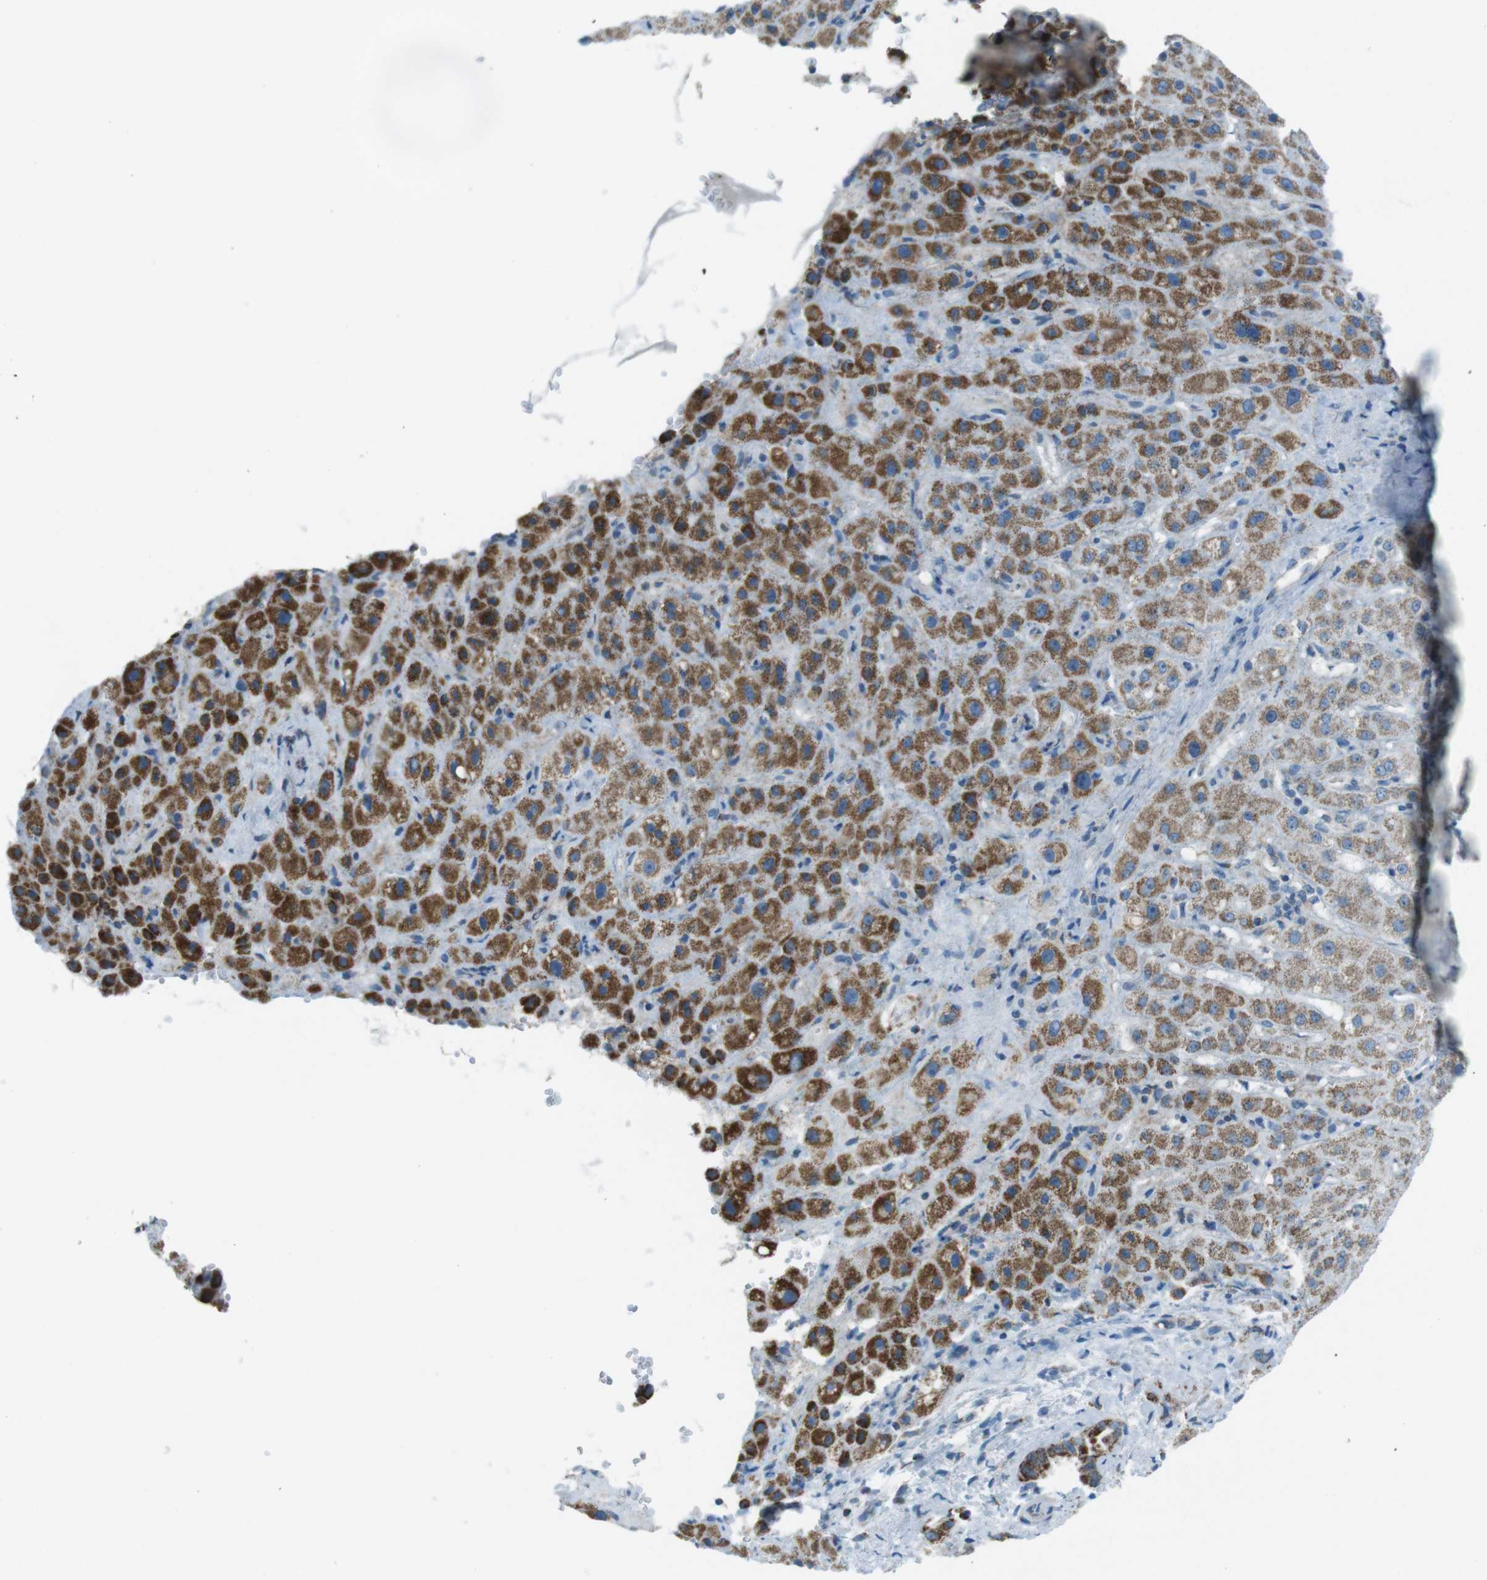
{"staining": {"intensity": "strong", "quantity": ">75%", "location": "cytoplasmic/membranous"}, "tissue": "liver cancer", "cell_type": "Tumor cells", "image_type": "cancer", "snomed": [{"axis": "morphology", "description": "Cholangiocarcinoma"}, {"axis": "topography", "description": "Liver"}], "caption": "The micrograph demonstrates immunohistochemical staining of liver cancer (cholangiocarcinoma). There is strong cytoplasmic/membranous staining is identified in about >75% of tumor cells.", "gene": "DNAJA3", "patient": {"sex": "female", "age": 65}}